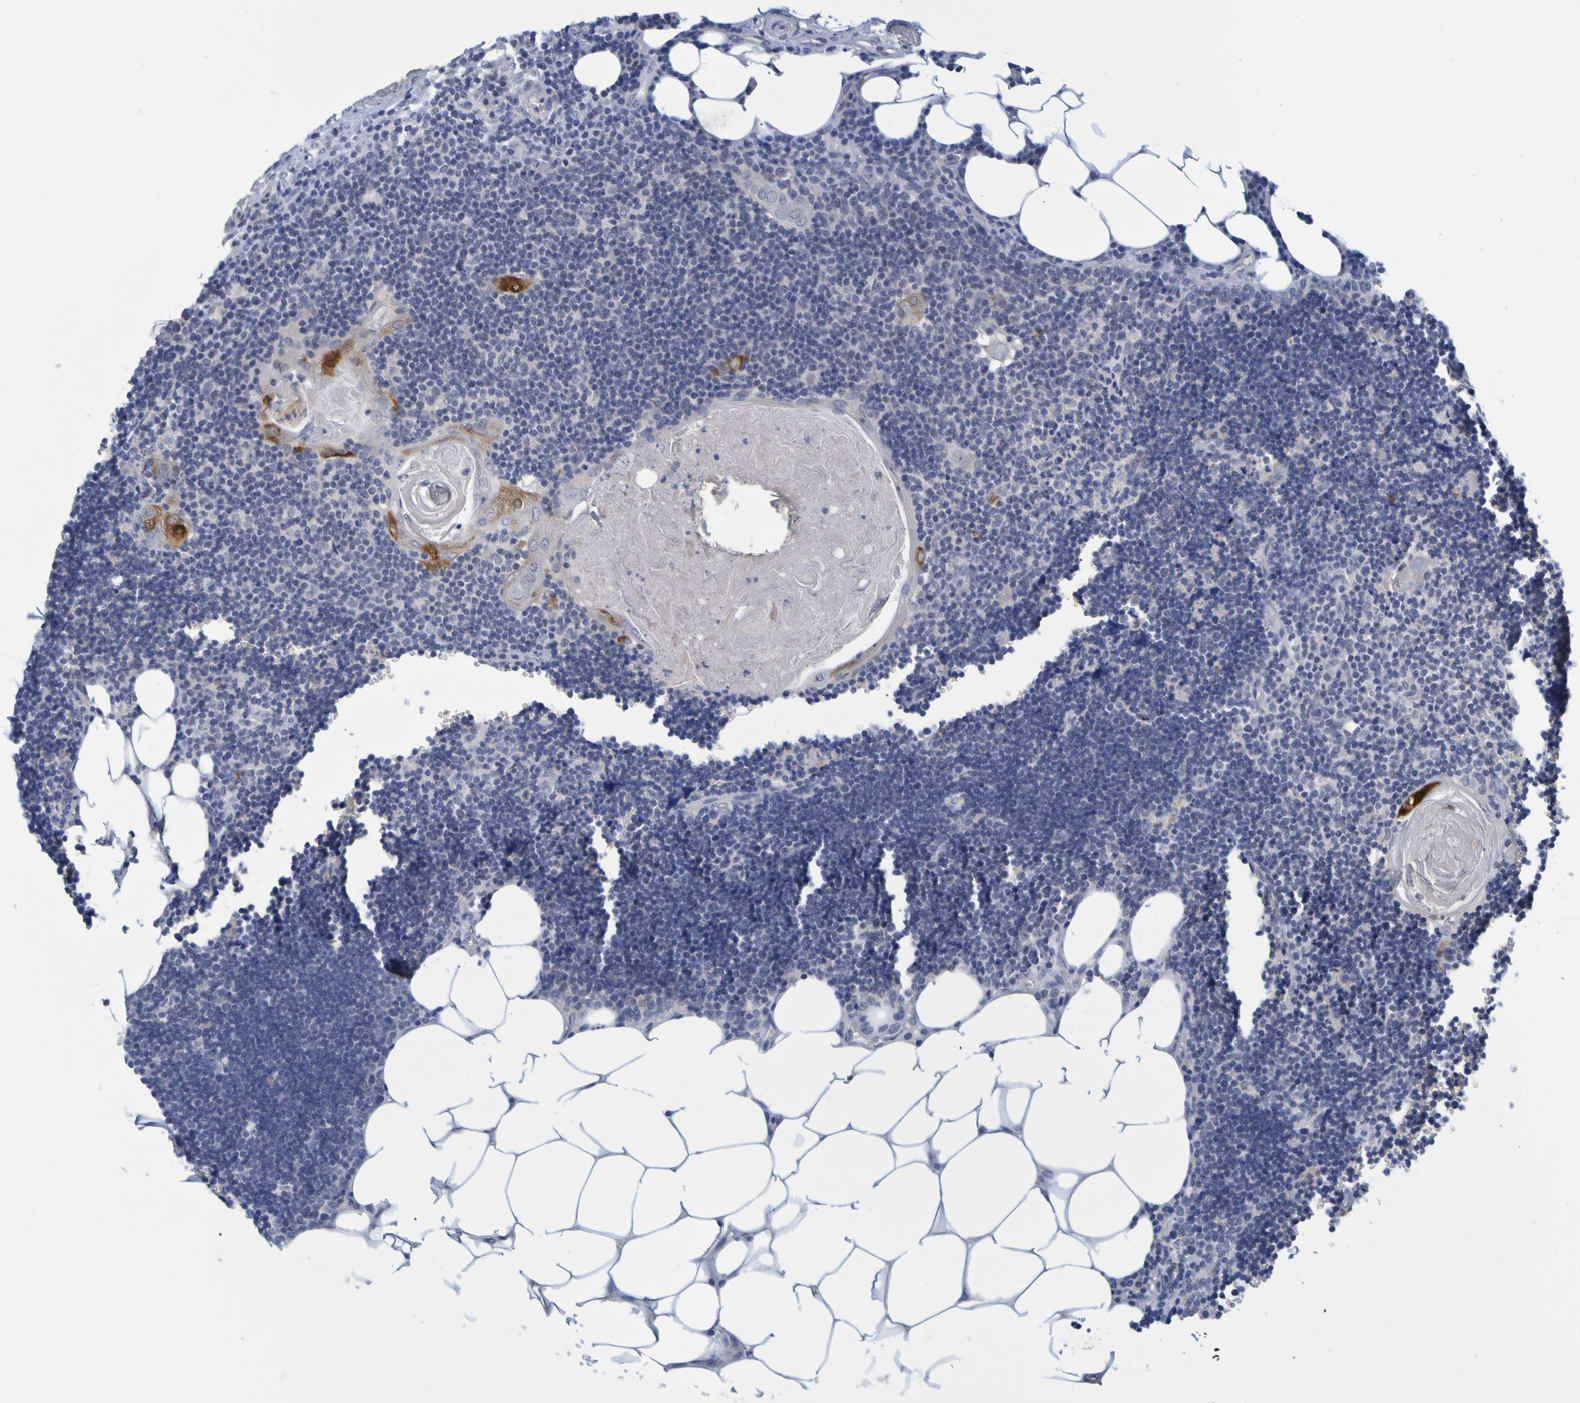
{"staining": {"intensity": "negative", "quantity": "none", "location": "none"}, "tissue": "lymph node", "cell_type": "Germinal center cells", "image_type": "normal", "snomed": [{"axis": "morphology", "description": "Normal tissue, NOS"}, {"axis": "topography", "description": "Lymph node"}], "caption": "A micrograph of human lymph node is negative for staining in germinal center cells. The staining was performed using DAB to visualize the protein expression in brown, while the nuclei were stained in blue with hematoxylin (Magnification: 20x).", "gene": "ENDOU", "patient": {"sex": "male", "age": 33}}